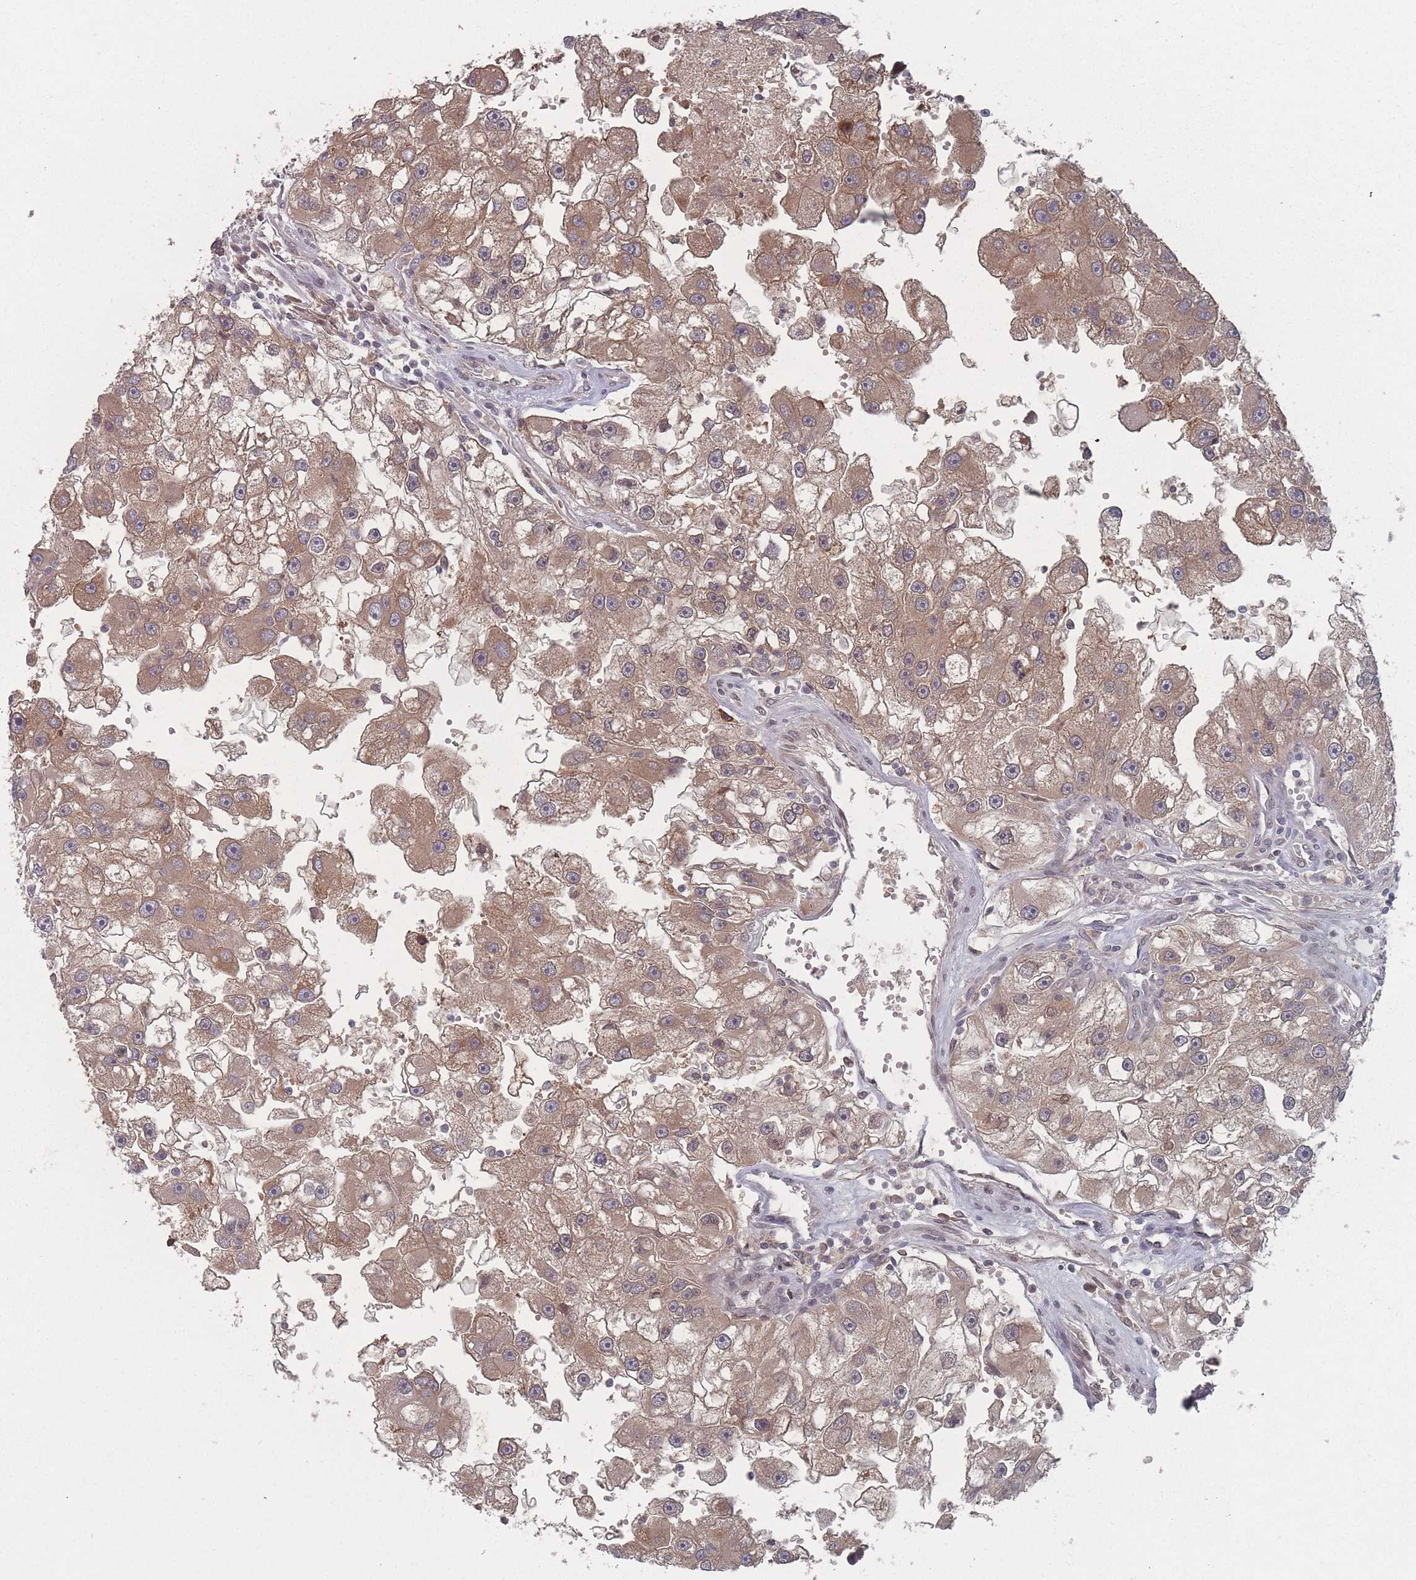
{"staining": {"intensity": "moderate", "quantity": ">75%", "location": "cytoplasmic/membranous"}, "tissue": "renal cancer", "cell_type": "Tumor cells", "image_type": "cancer", "snomed": [{"axis": "morphology", "description": "Adenocarcinoma, NOS"}, {"axis": "topography", "description": "Kidney"}], "caption": "Protein positivity by immunohistochemistry exhibits moderate cytoplasmic/membranous expression in about >75% of tumor cells in adenocarcinoma (renal).", "gene": "TBC1D25", "patient": {"sex": "male", "age": 63}}